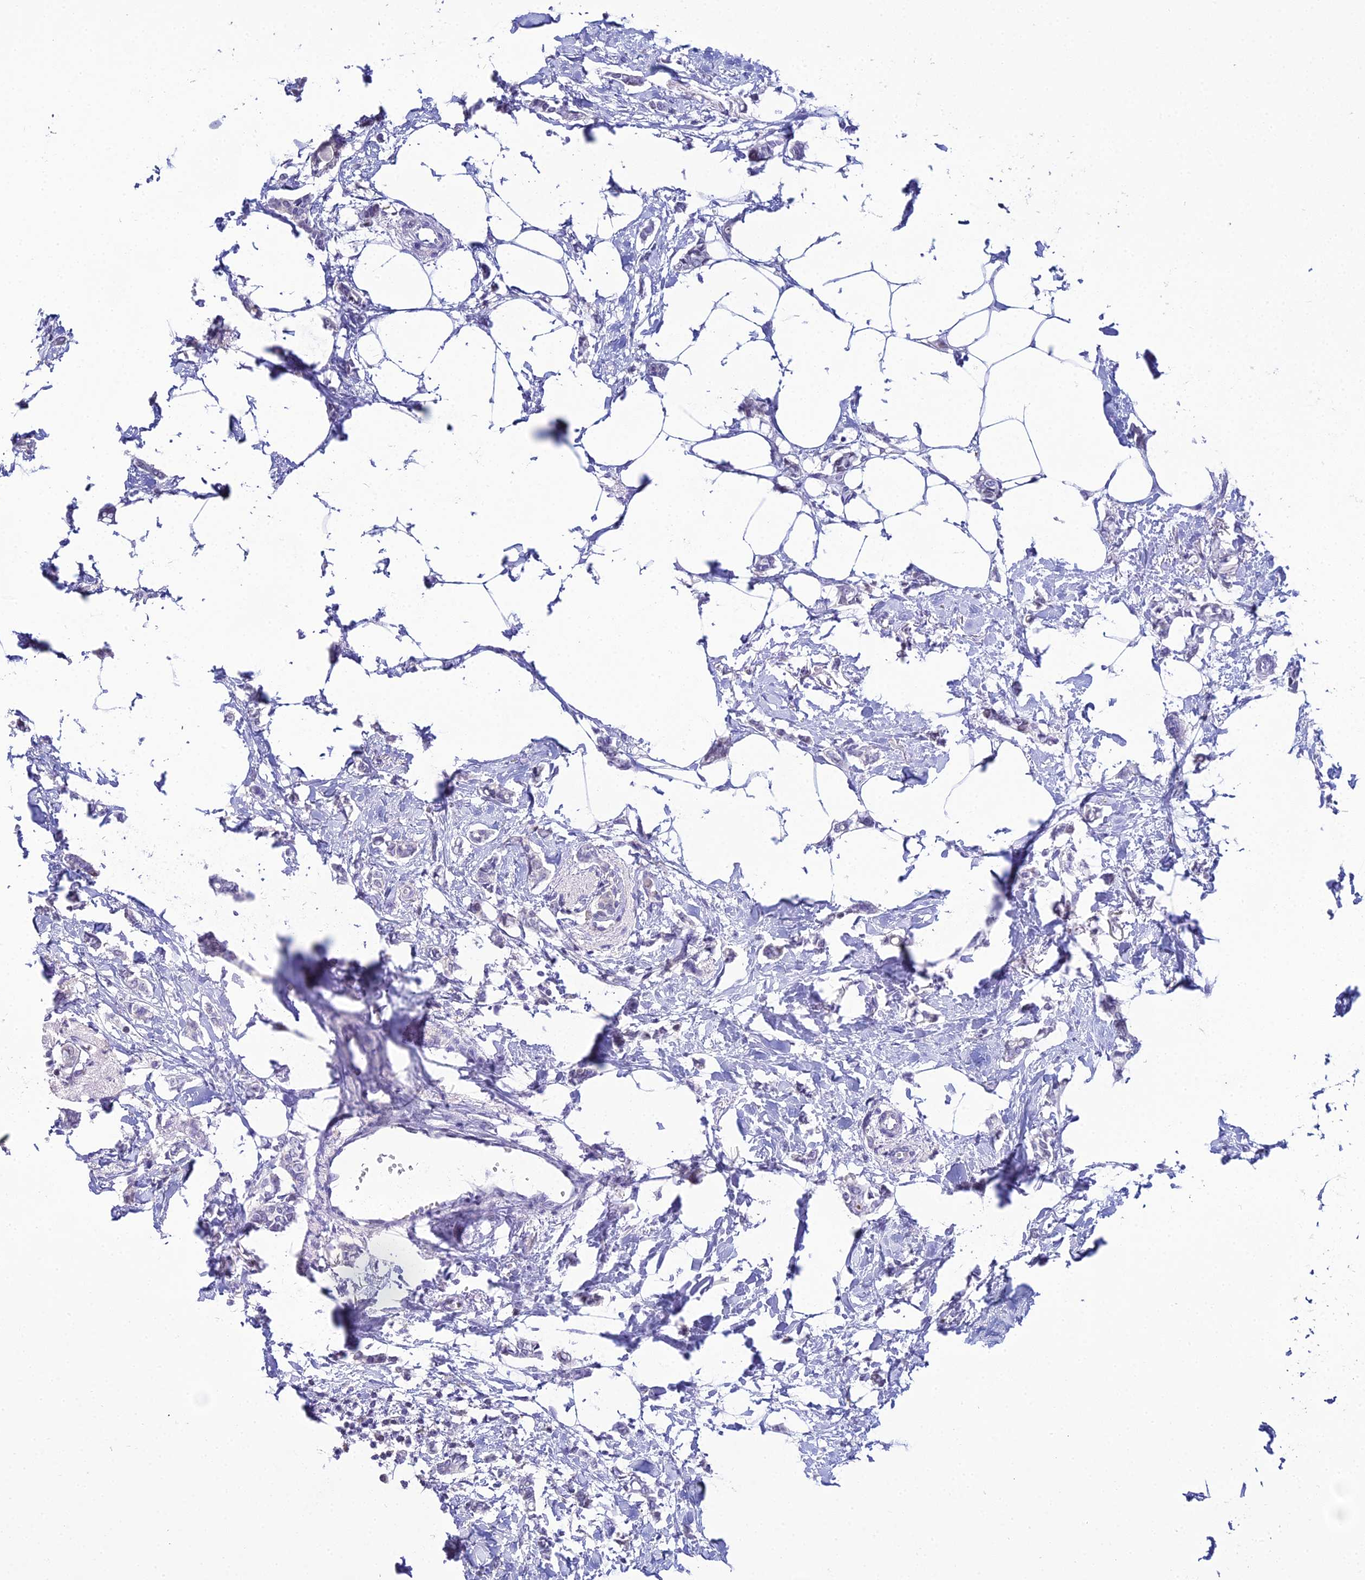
{"staining": {"intensity": "negative", "quantity": "none", "location": "none"}, "tissue": "breast cancer", "cell_type": "Tumor cells", "image_type": "cancer", "snomed": [{"axis": "morphology", "description": "Duct carcinoma"}, {"axis": "topography", "description": "Breast"}], "caption": "Immunohistochemical staining of breast cancer (intraductal carcinoma) shows no significant positivity in tumor cells.", "gene": "ZMIZ1", "patient": {"sex": "female", "age": 41}}